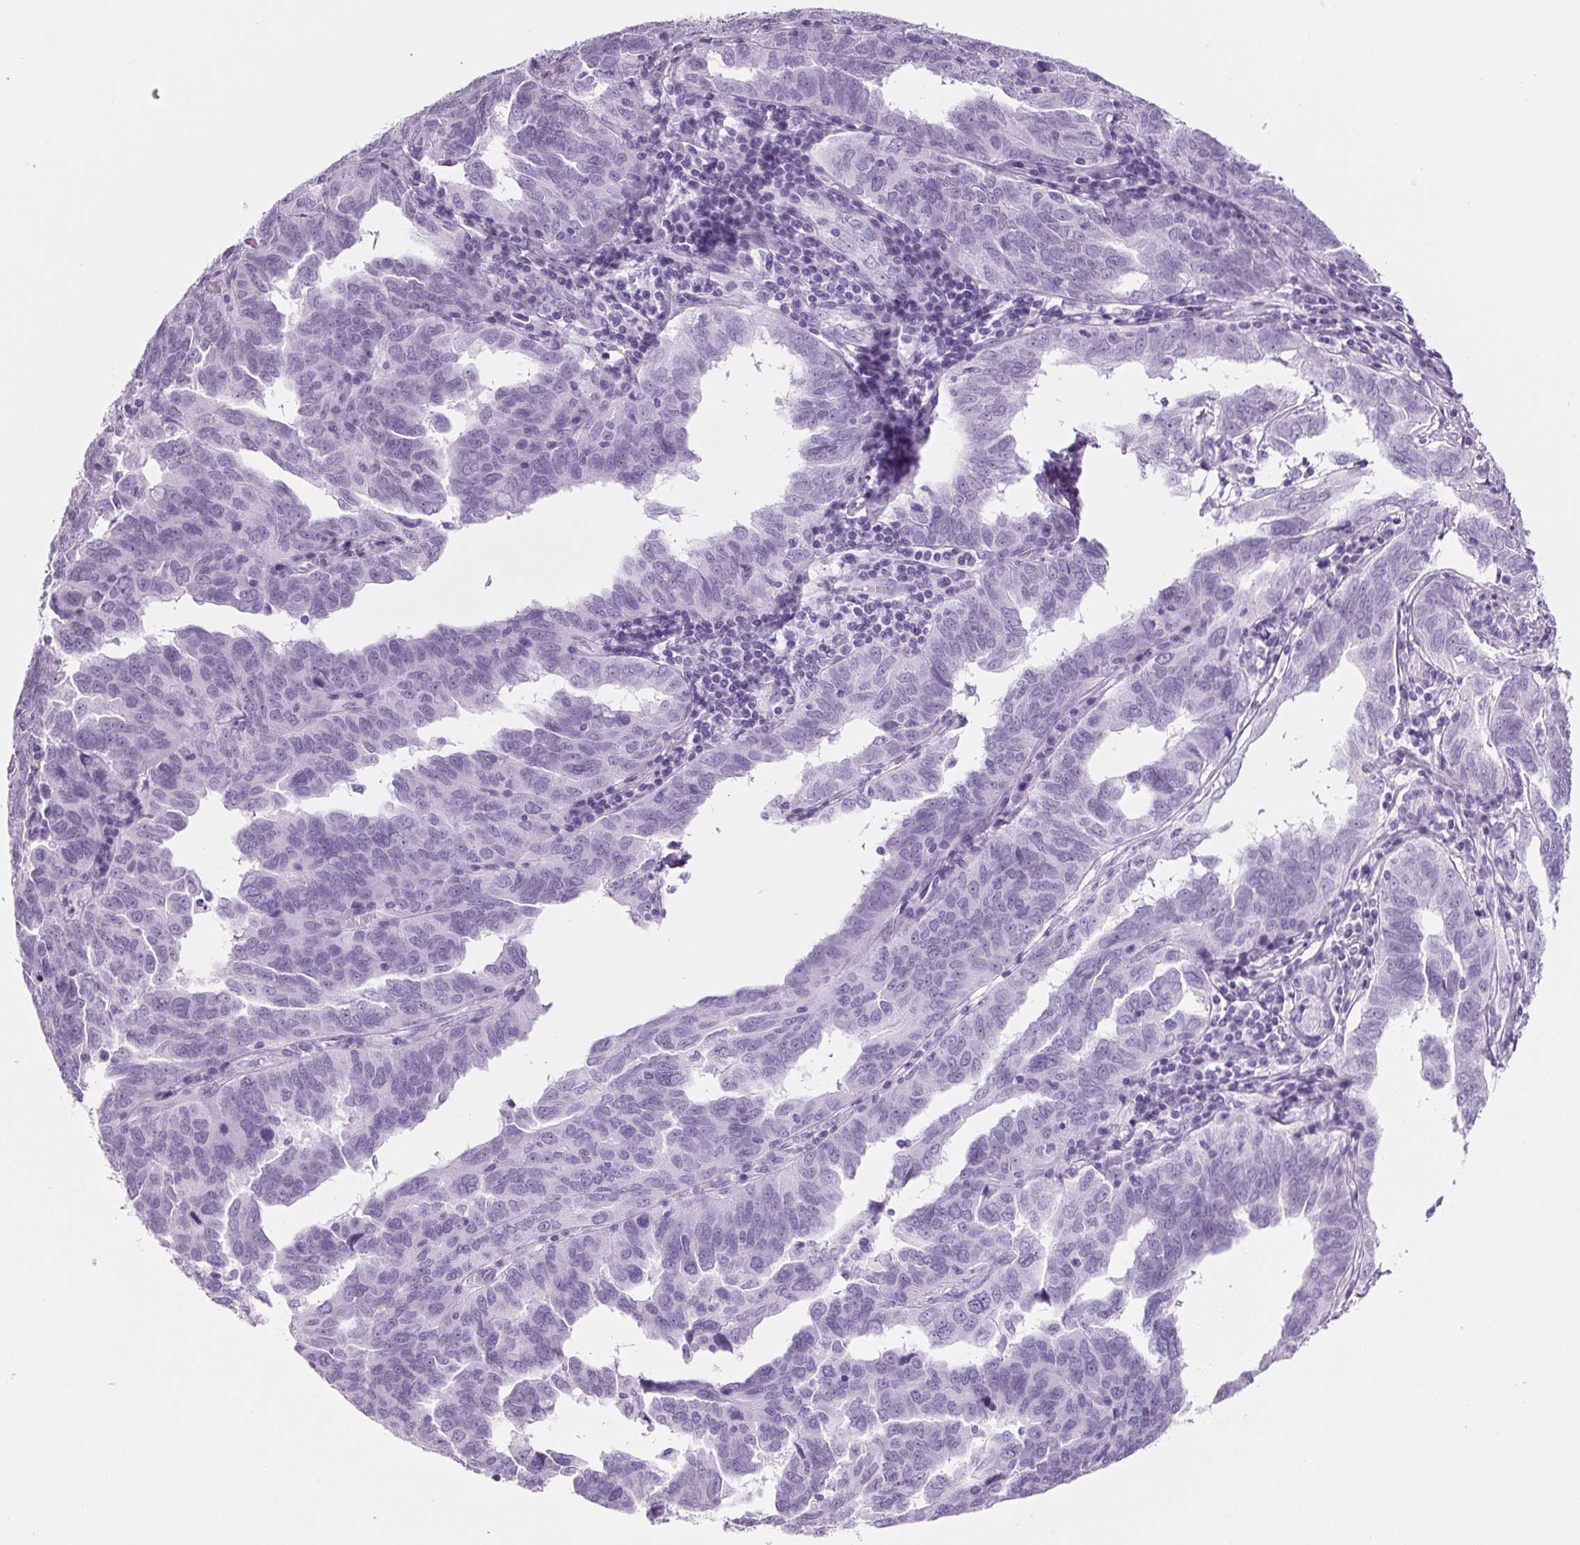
{"staining": {"intensity": "negative", "quantity": "none", "location": "none"}, "tissue": "ovarian cancer", "cell_type": "Tumor cells", "image_type": "cancer", "snomed": [{"axis": "morphology", "description": "Cystadenocarcinoma, serous, NOS"}, {"axis": "topography", "description": "Ovary"}], "caption": "An image of ovarian serous cystadenocarcinoma stained for a protein exhibits no brown staining in tumor cells. Brightfield microscopy of immunohistochemistry stained with DAB (3,3'-diaminobenzidine) (brown) and hematoxylin (blue), captured at high magnification.", "gene": "PPP1R1A", "patient": {"sex": "female", "age": 64}}